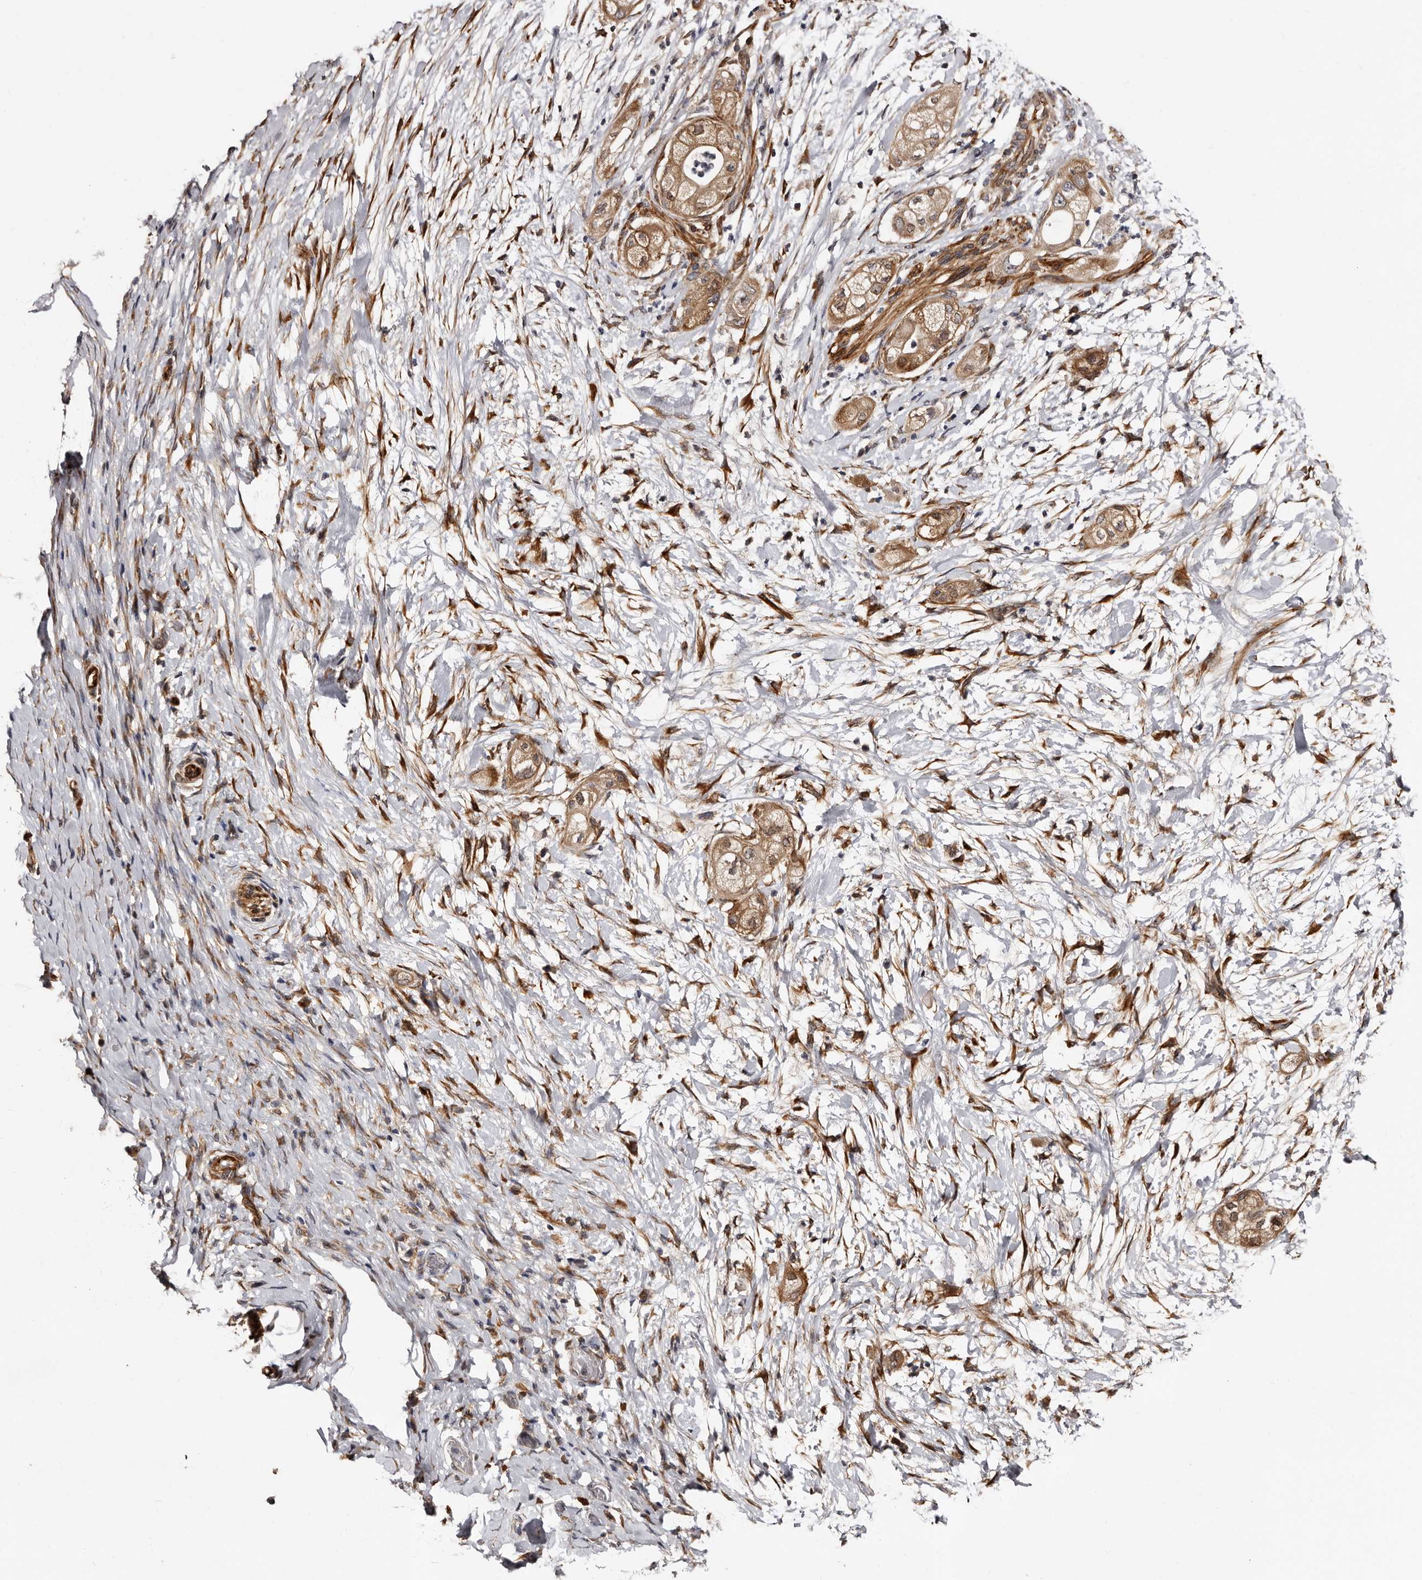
{"staining": {"intensity": "moderate", "quantity": ">75%", "location": "cytoplasmic/membranous"}, "tissue": "pancreatic cancer", "cell_type": "Tumor cells", "image_type": "cancer", "snomed": [{"axis": "morphology", "description": "Adenocarcinoma, NOS"}, {"axis": "topography", "description": "Pancreas"}], "caption": "Human pancreatic cancer (adenocarcinoma) stained with a protein marker shows moderate staining in tumor cells.", "gene": "TBC1D22B", "patient": {"sex": "male", "age": 58}}